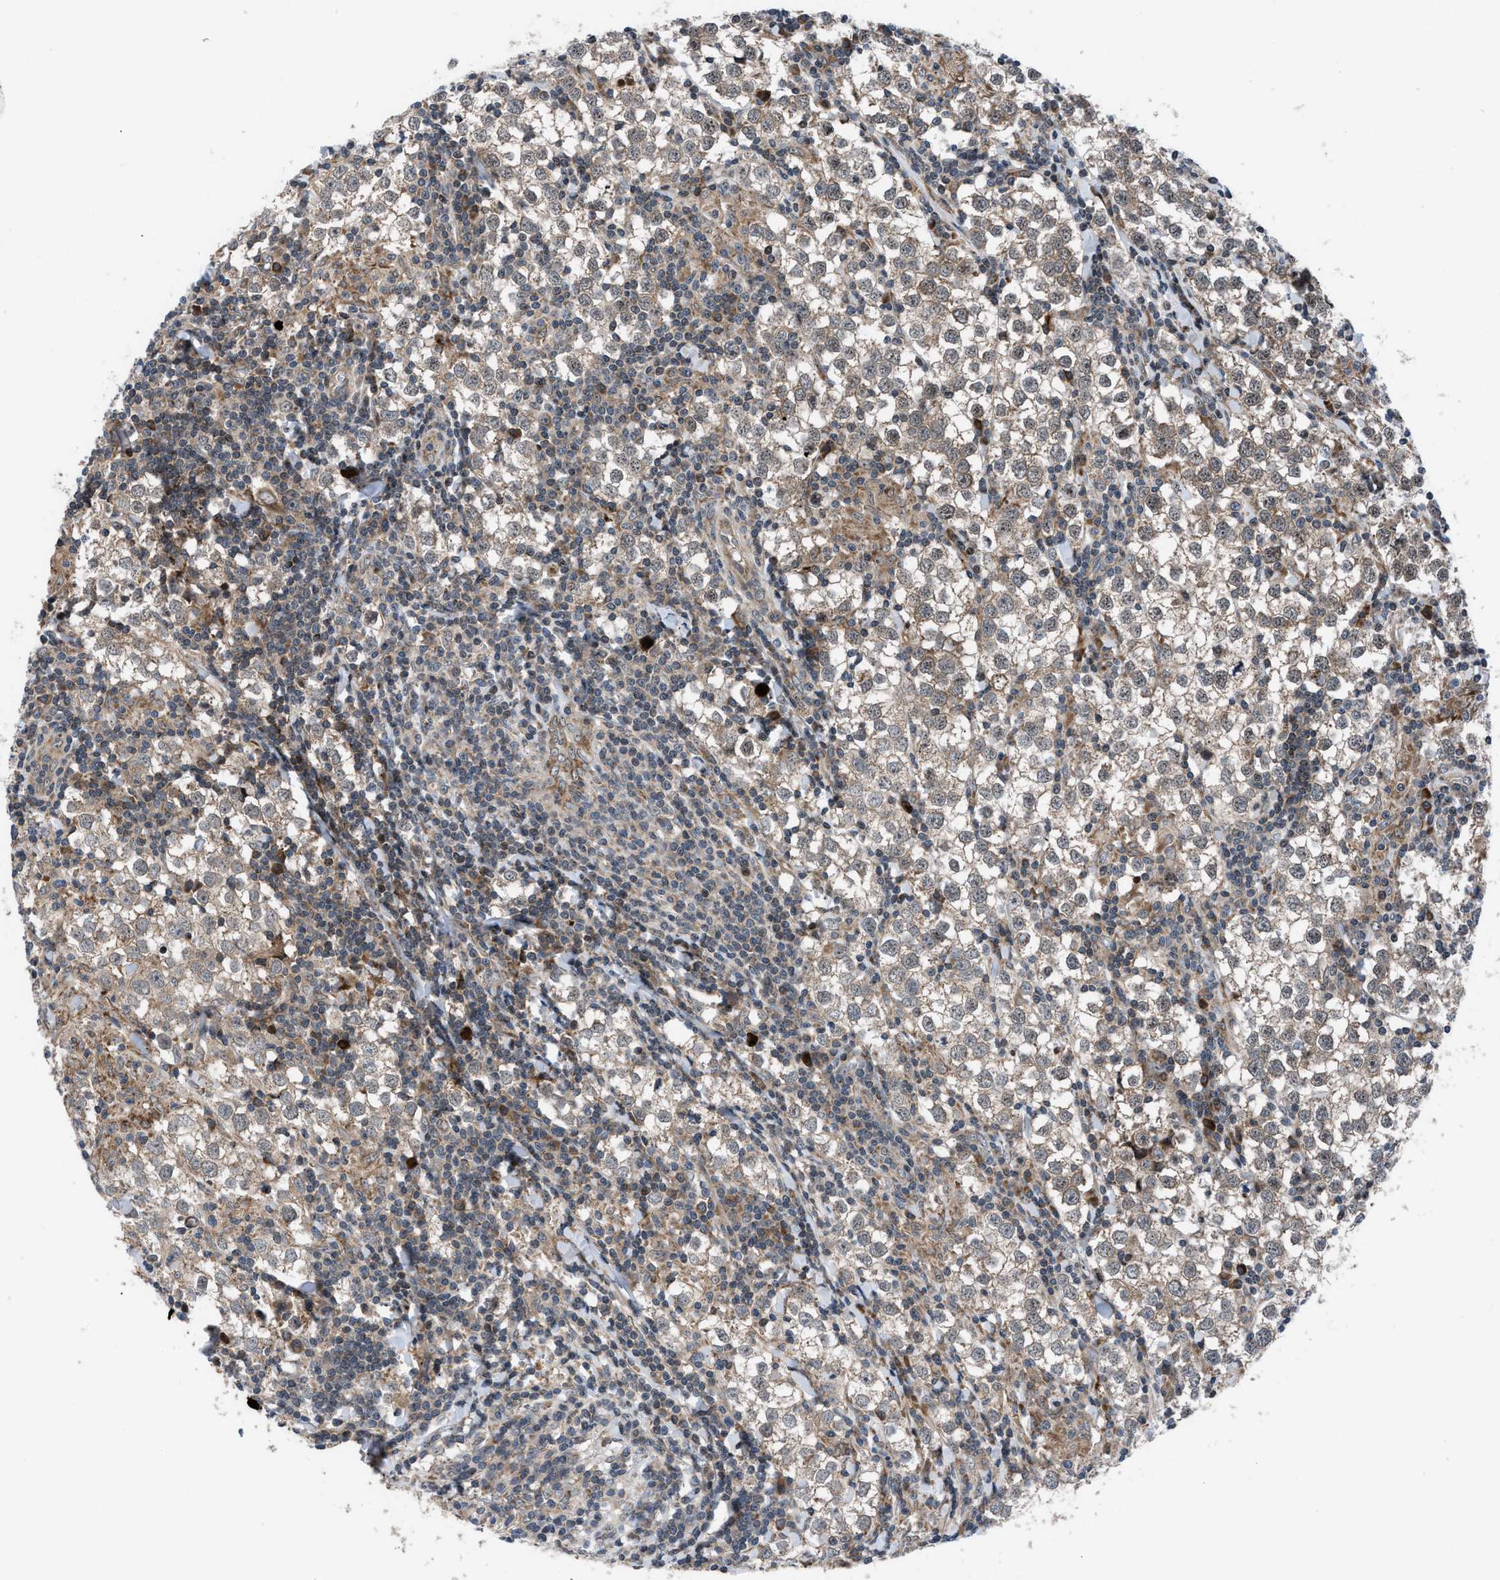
{"staining": {"intensity": "weak", "quantity": "25%-75%", "location": "cytoplasmic/membranous"}, "tissue": "testis cancer", "cell_type": "Tumor cells", "image_type": "cancer", "snomed": [{"axis": "morphology", "description": "Seminoma, NOS"}, {"axis": "morphology", "description": "Carcinoma, Embryonal, NOS"}, {"axis": "topography", "description": "Testis"}], "caption": "Testis cancer stained with a brown dye reveals weak cytoplasmic/membranous positive expression in about 25%-75% of tumor cells.", "gene": "AP3M2", "patient": {"sex": "male", "age": 36}}